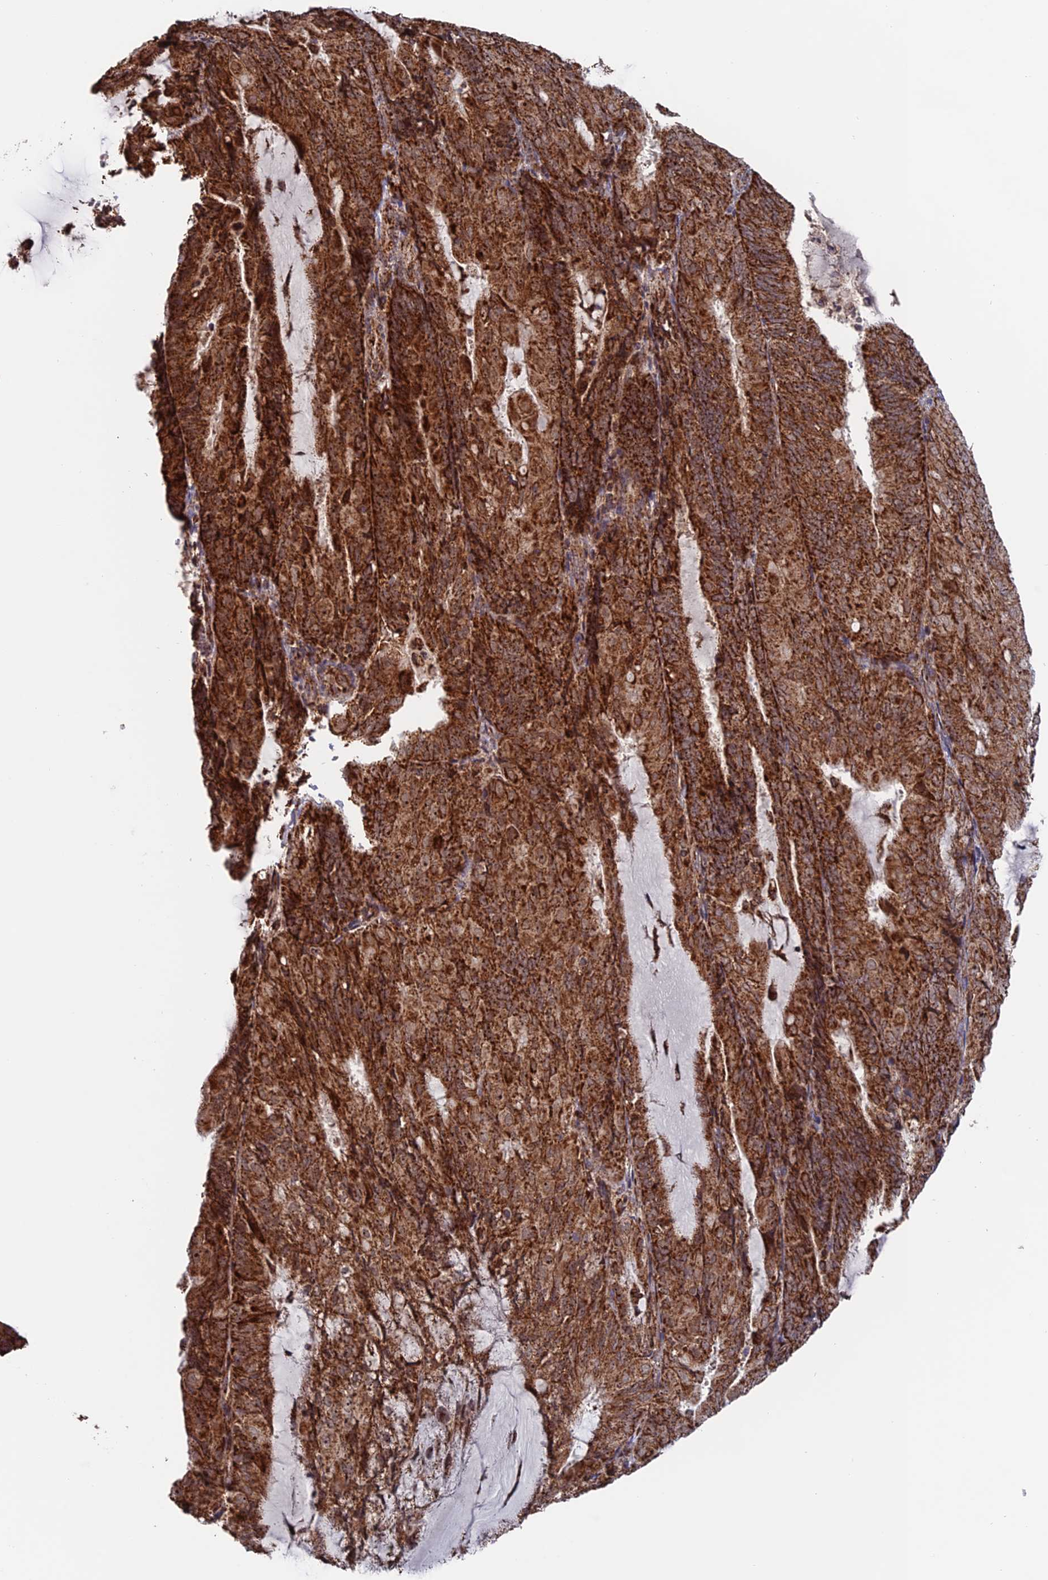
{"staining": {"intensity": "moderate", "quantity": ">75%", "location": "cytoplasmic/membranous"}, "tissue": "endometrial cancer", "cell_type": "Tumor cells", "image_type": "cancer", "snomed": [{"axis": "morphology", "description": "Adenocarcinoma, NOS"}, {"axis": "topography", "description": "Endometrium"}], "caption": "Immunohistochemistry (IHC) of endometrial adenocarcinoma displays medium levels of moderate cytoplasmic/membranous expression in approximately >75% of tumor cells.", "gene": "DTYMK", "patient": {"sex": "female", "age": 81}}